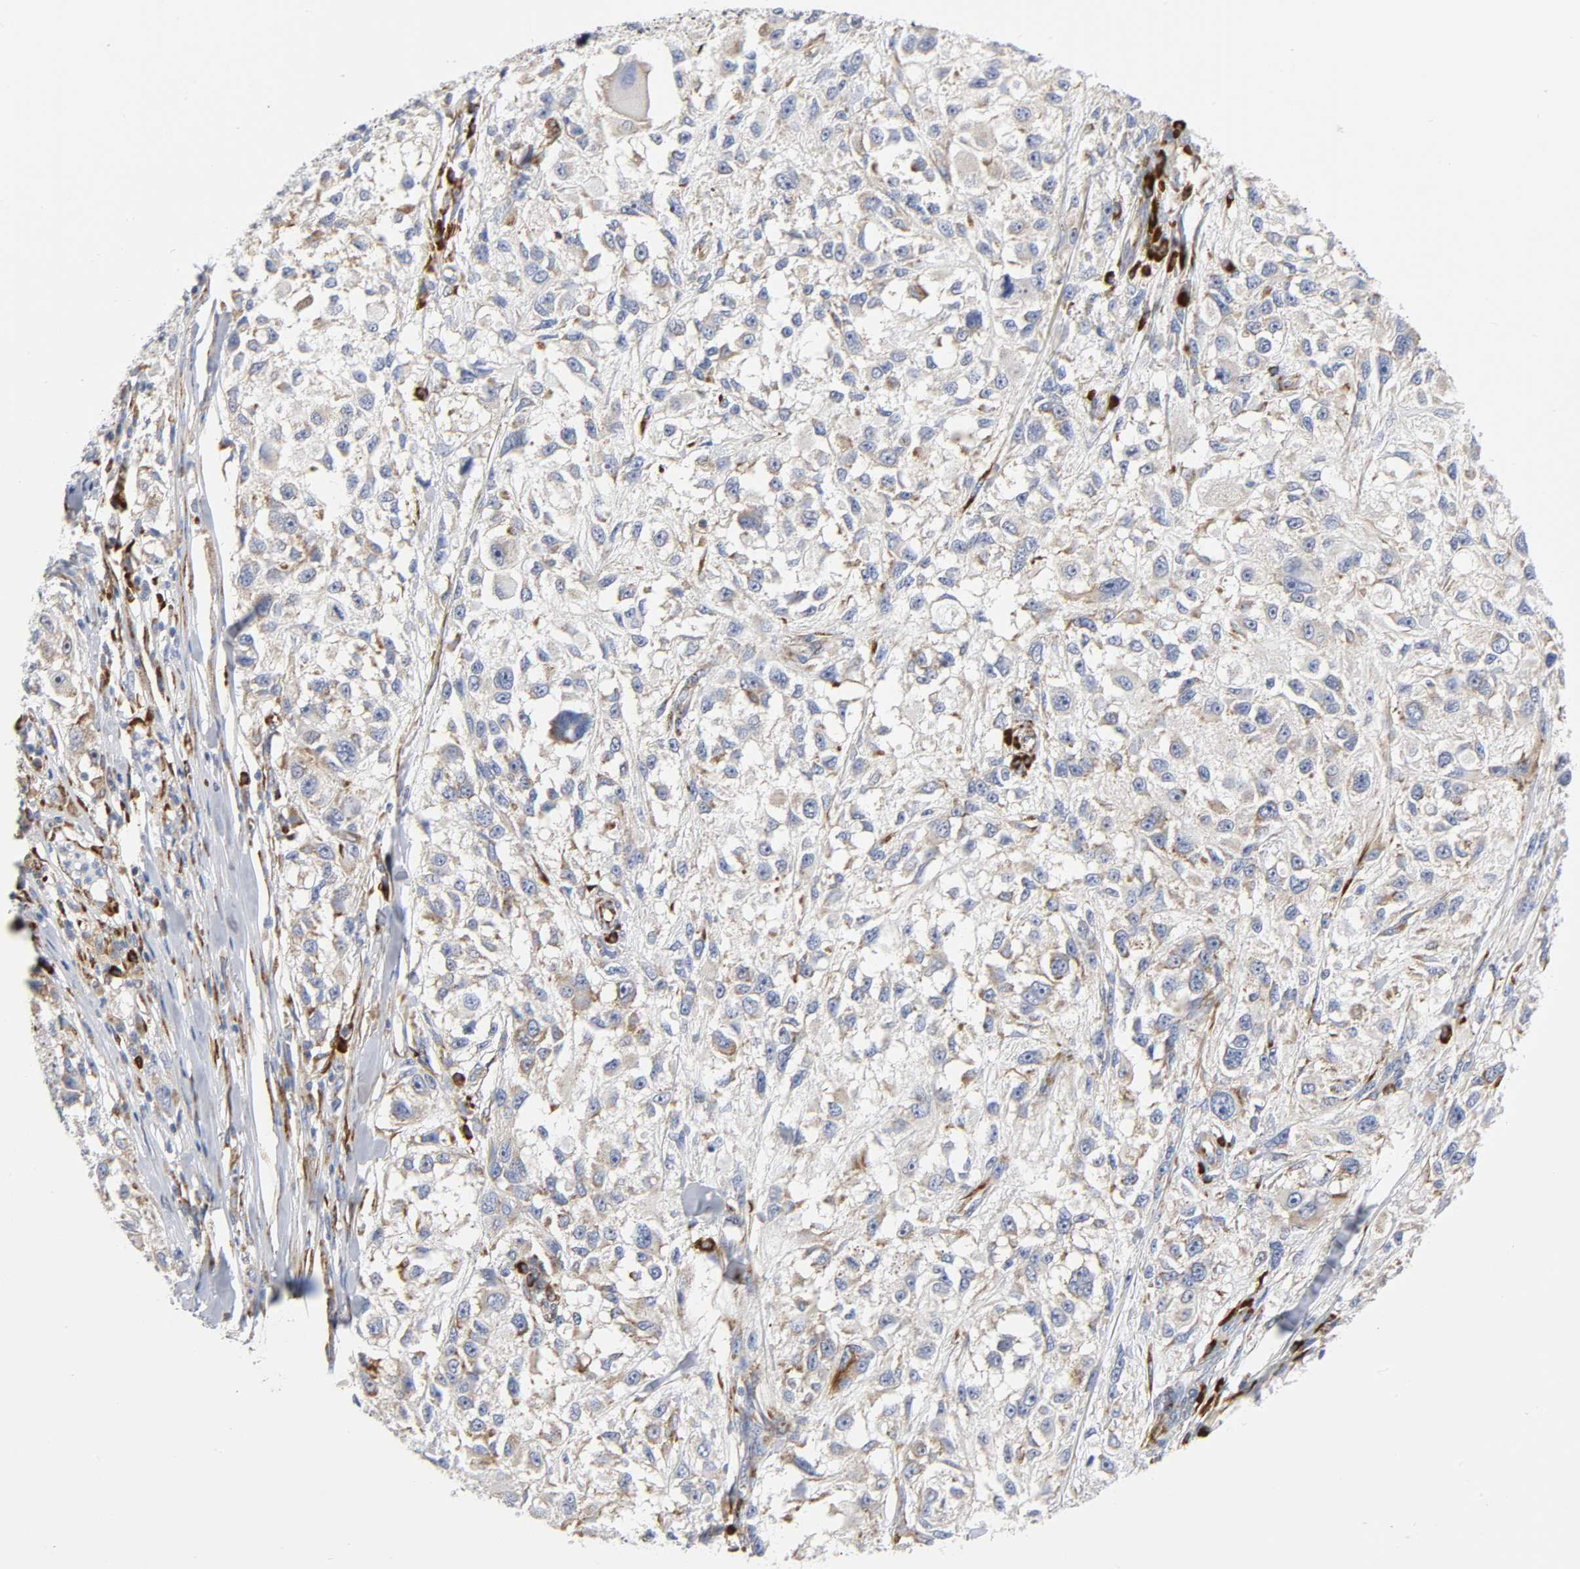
{"staining": {"intensity": "weak", "quantity": ">75%", "location": "cytoplasmic/membranous"}, "tissue": "melanoma", "cell_type": "Tumor cells", "image_type": "cancer", "snomed": [{"axis": "morphology", "description": "Necrosis, NOS"}, {"axis": "morphology", "description": "Malignant melanoma, NOS"}, {"axis": "topography", "description": "Skin"}], "caption": "IHC of malignant melanoma exhibits low levels of weak cytoplasmic/membranous expression in about >75% of tumor cells.", "gene": "REL", "patient": {"sex": "female", "age": 87}}